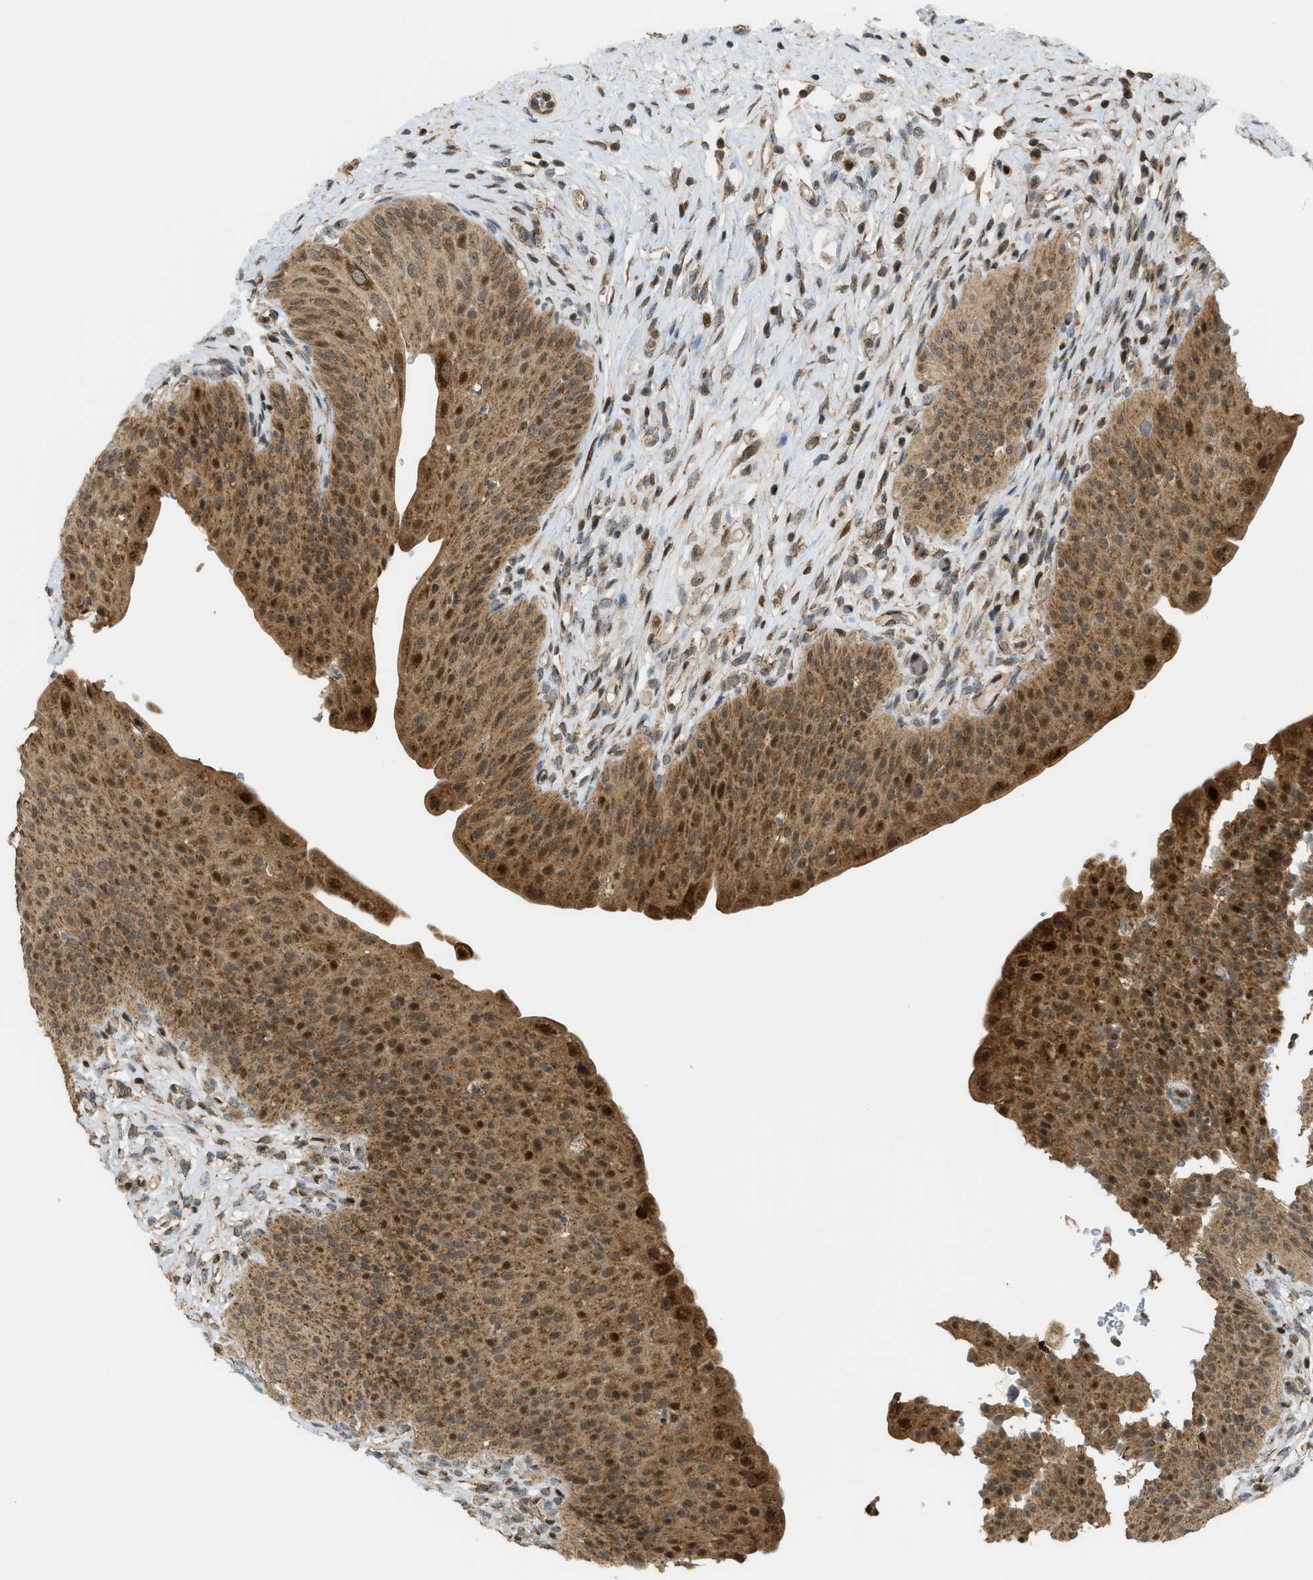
{"staining": {"intensity": "strong", "quantity": ">75%", "location": "cytoplasmic/membranous,nuclear"}, "tissue": "urinary bladder", "cell_type": "Urothelial cells", "image_type": "normal", "snomed": [{"axis": "morphology", "description": "Normal tissue, NOS"}, {"axis": "topography", "description": "Urinary bladder"}], "caption": "Human urinary bladder stained with a brown dye shows strong cytoplasmic/membranous,nuclear positive expression in about >75% of urothelial cells.", "gene": "CCDC186", "patient": {"sex": "male", "age": 46}}